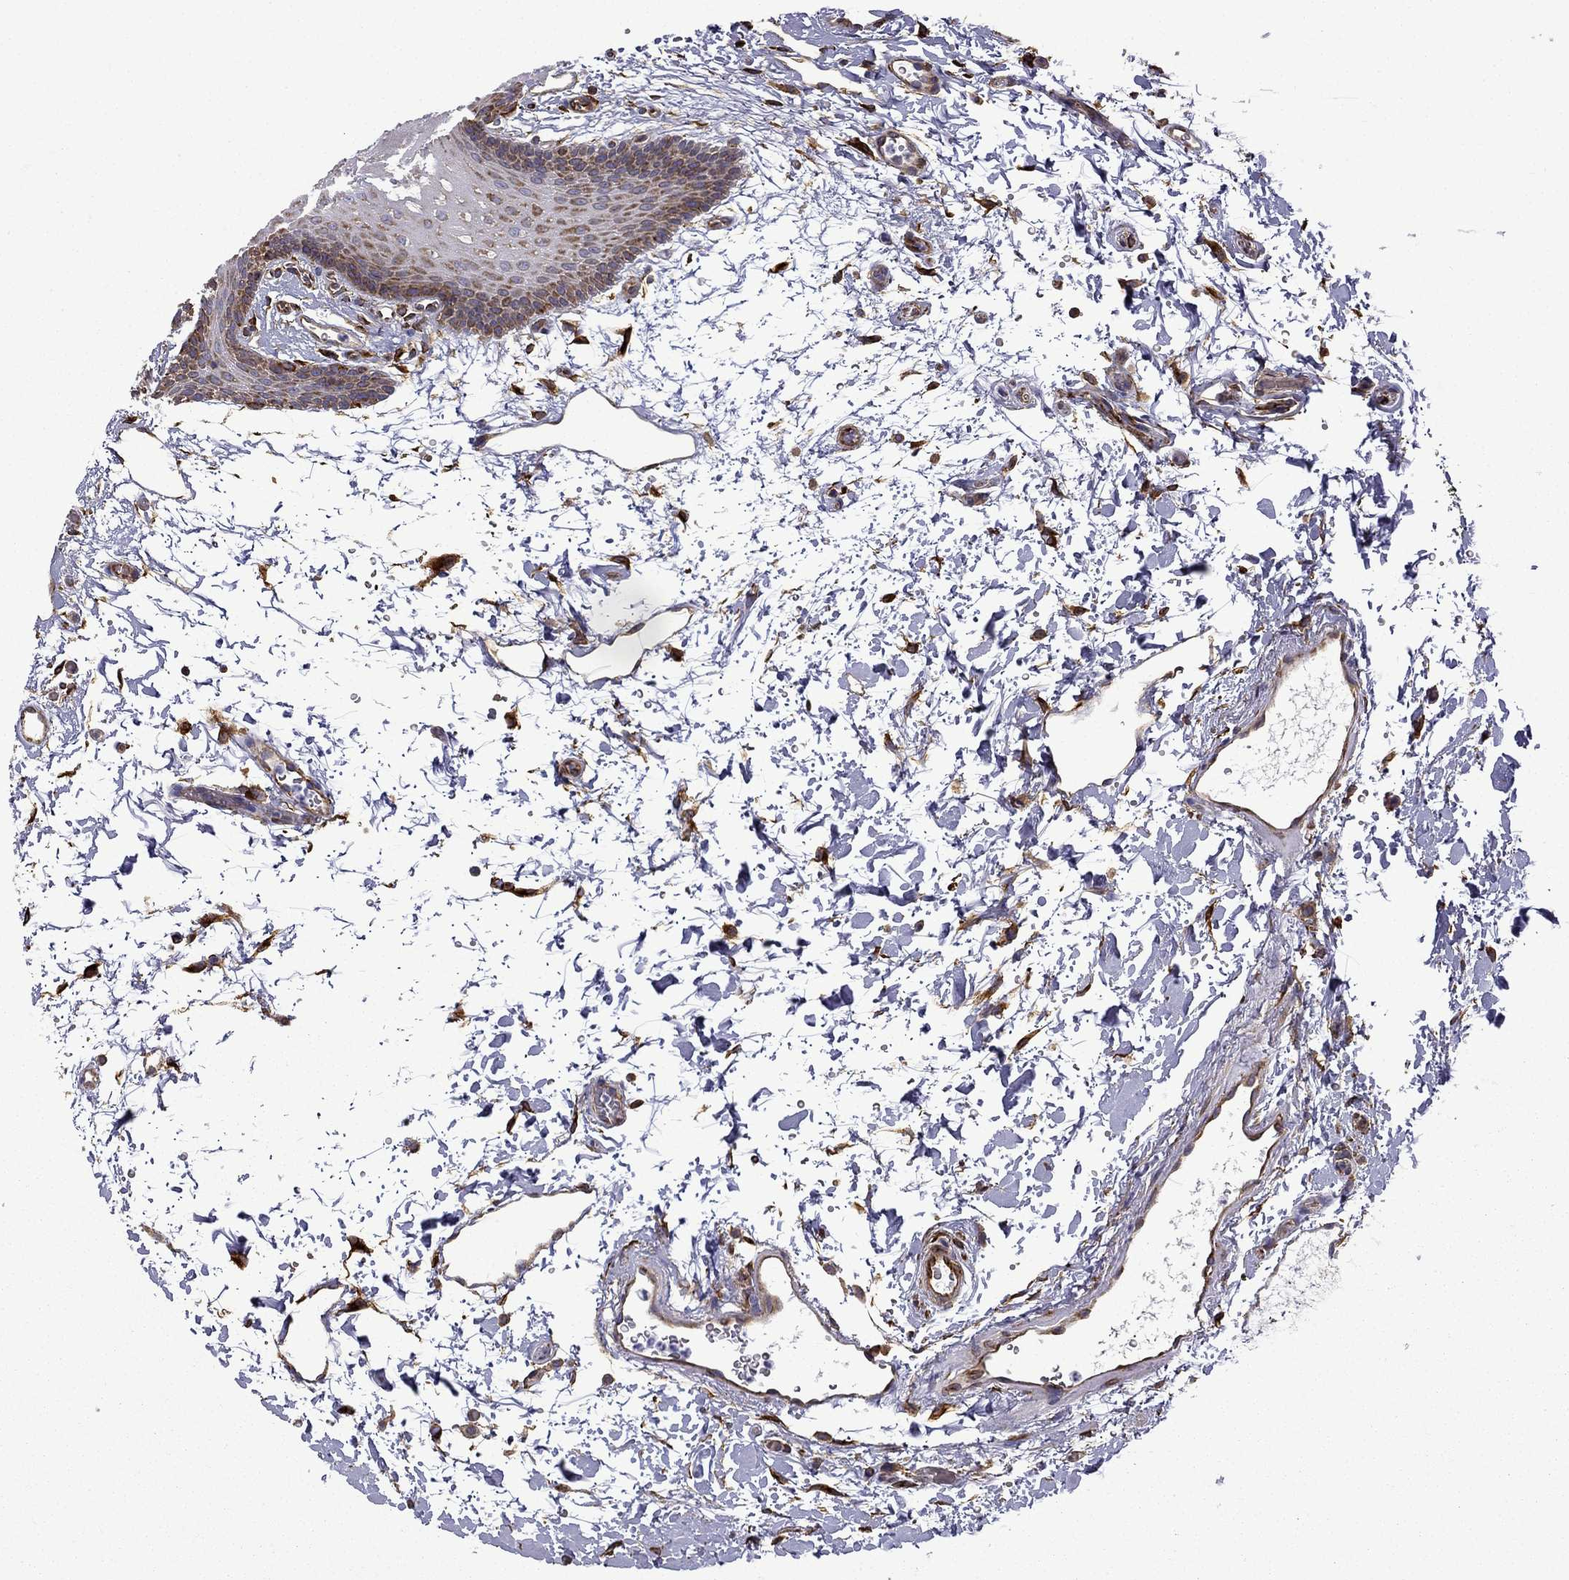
{"staining": {"intensity": "moderate", "quantity": "<25%", "location": "cytoplasmic/membranous"}, "tissue": "oral mucosa", "cell_type": "Squamous epithelial cells", "image_type": "normal", "snomed": [{"axis": "morphology", "description": "Normal tissue, NOS"}, {"axis": "topography", "description": "Oral tissue"}, {"axis": "topography", "description": "Head-Neck"}], "caption": "Oral mucosa was stained to show a protein in brown. There is low levels of moderate cytoplasmic/membranous staining in about <25% of squamous epithelial cells.", "gene": "MAP4", "patient": {"sex": "male", "age": 65}}